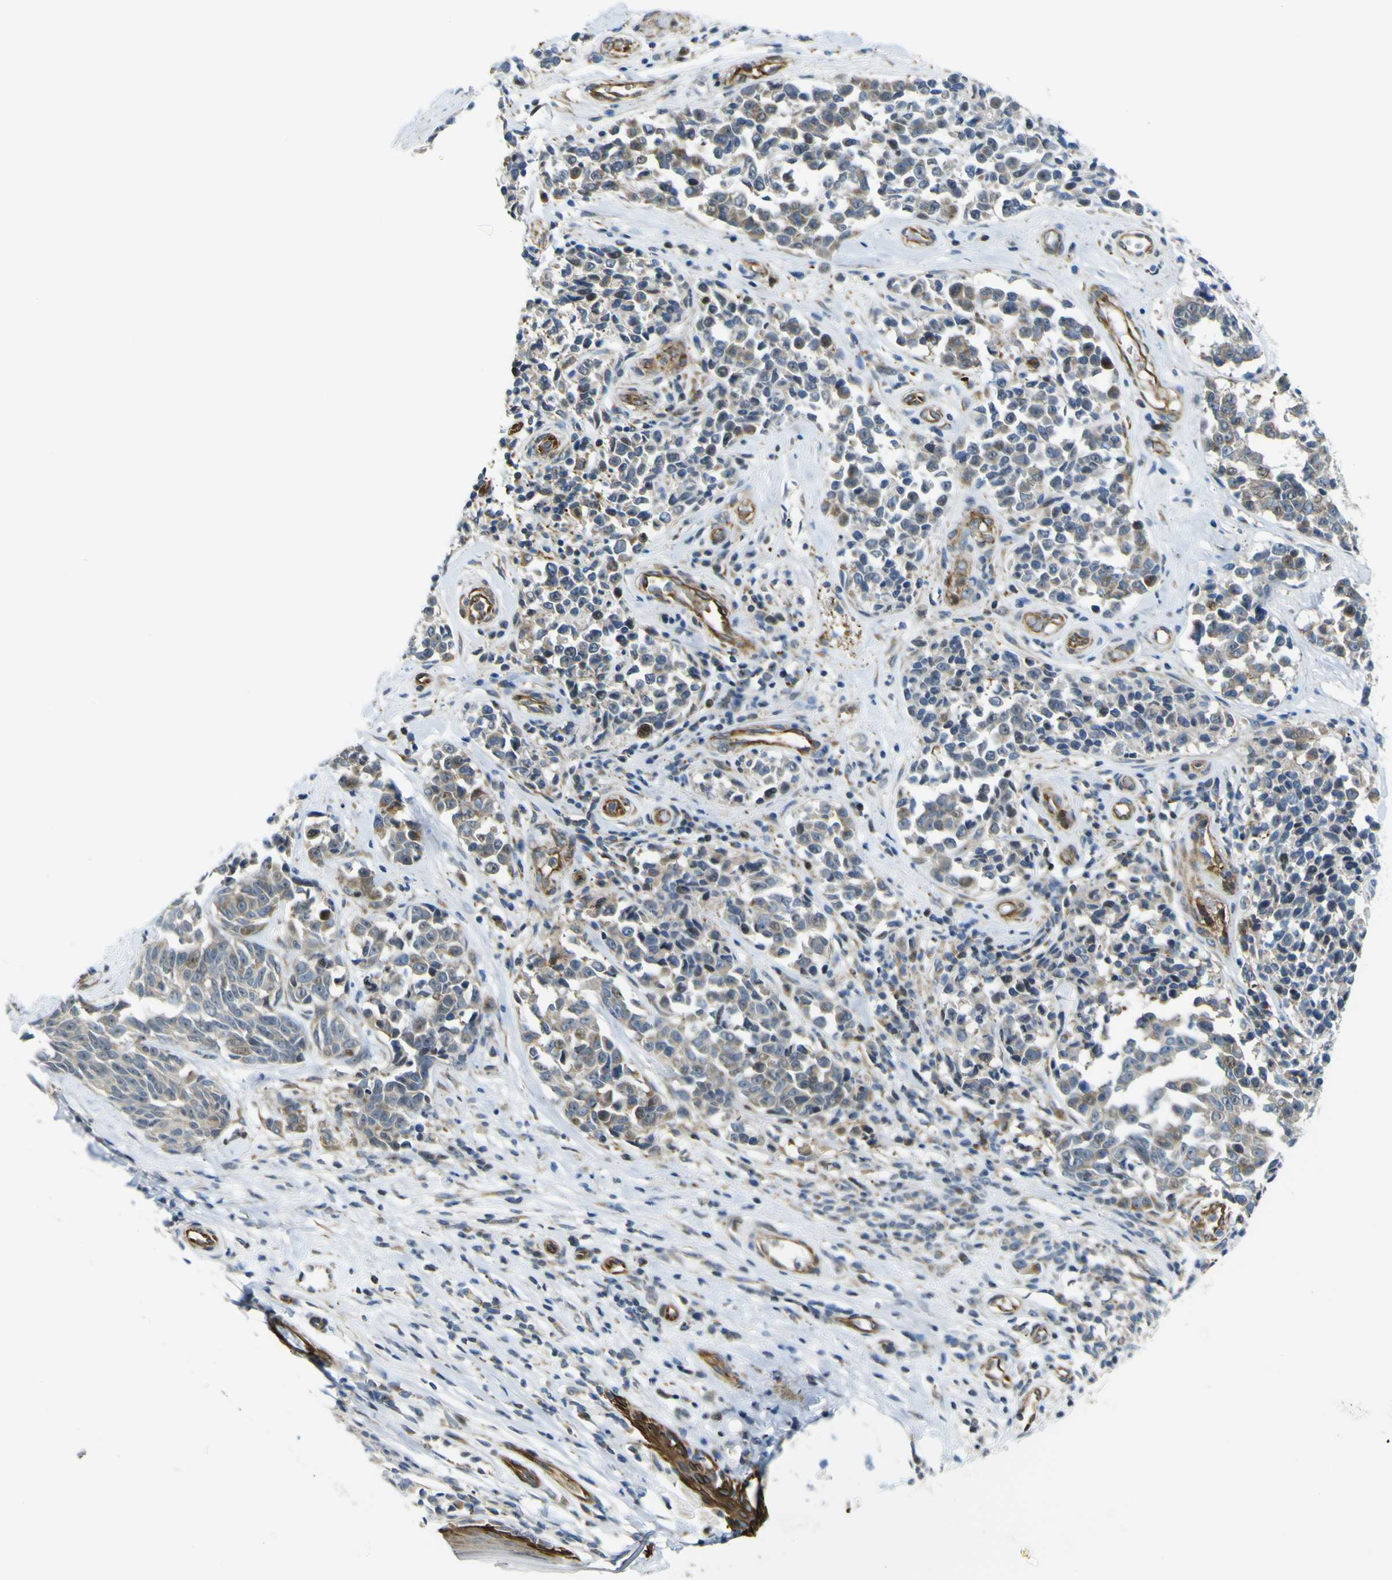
{"staining": {"intensity": "moderate", "quantity": "25%-75%", "location": "cytoplasmic/membranous"}, "tissue": "melanoma", "cell_type": "Tumor cells", "image_type": "cancer", "snomed": [{"axis": "morphology", "description": "Malignant melanoma, NOS"}, {"axis": "topography", "description": "Skin"}], "caption": "High-power microscopy captured an IHC photomicrograph of melanoma, revealing moderate cytoplasmic/membranous expression in approximately 25%-75% of tumor cells.", "gene": "KDM7A", "patient": {"sex": "female", "age": 64}}